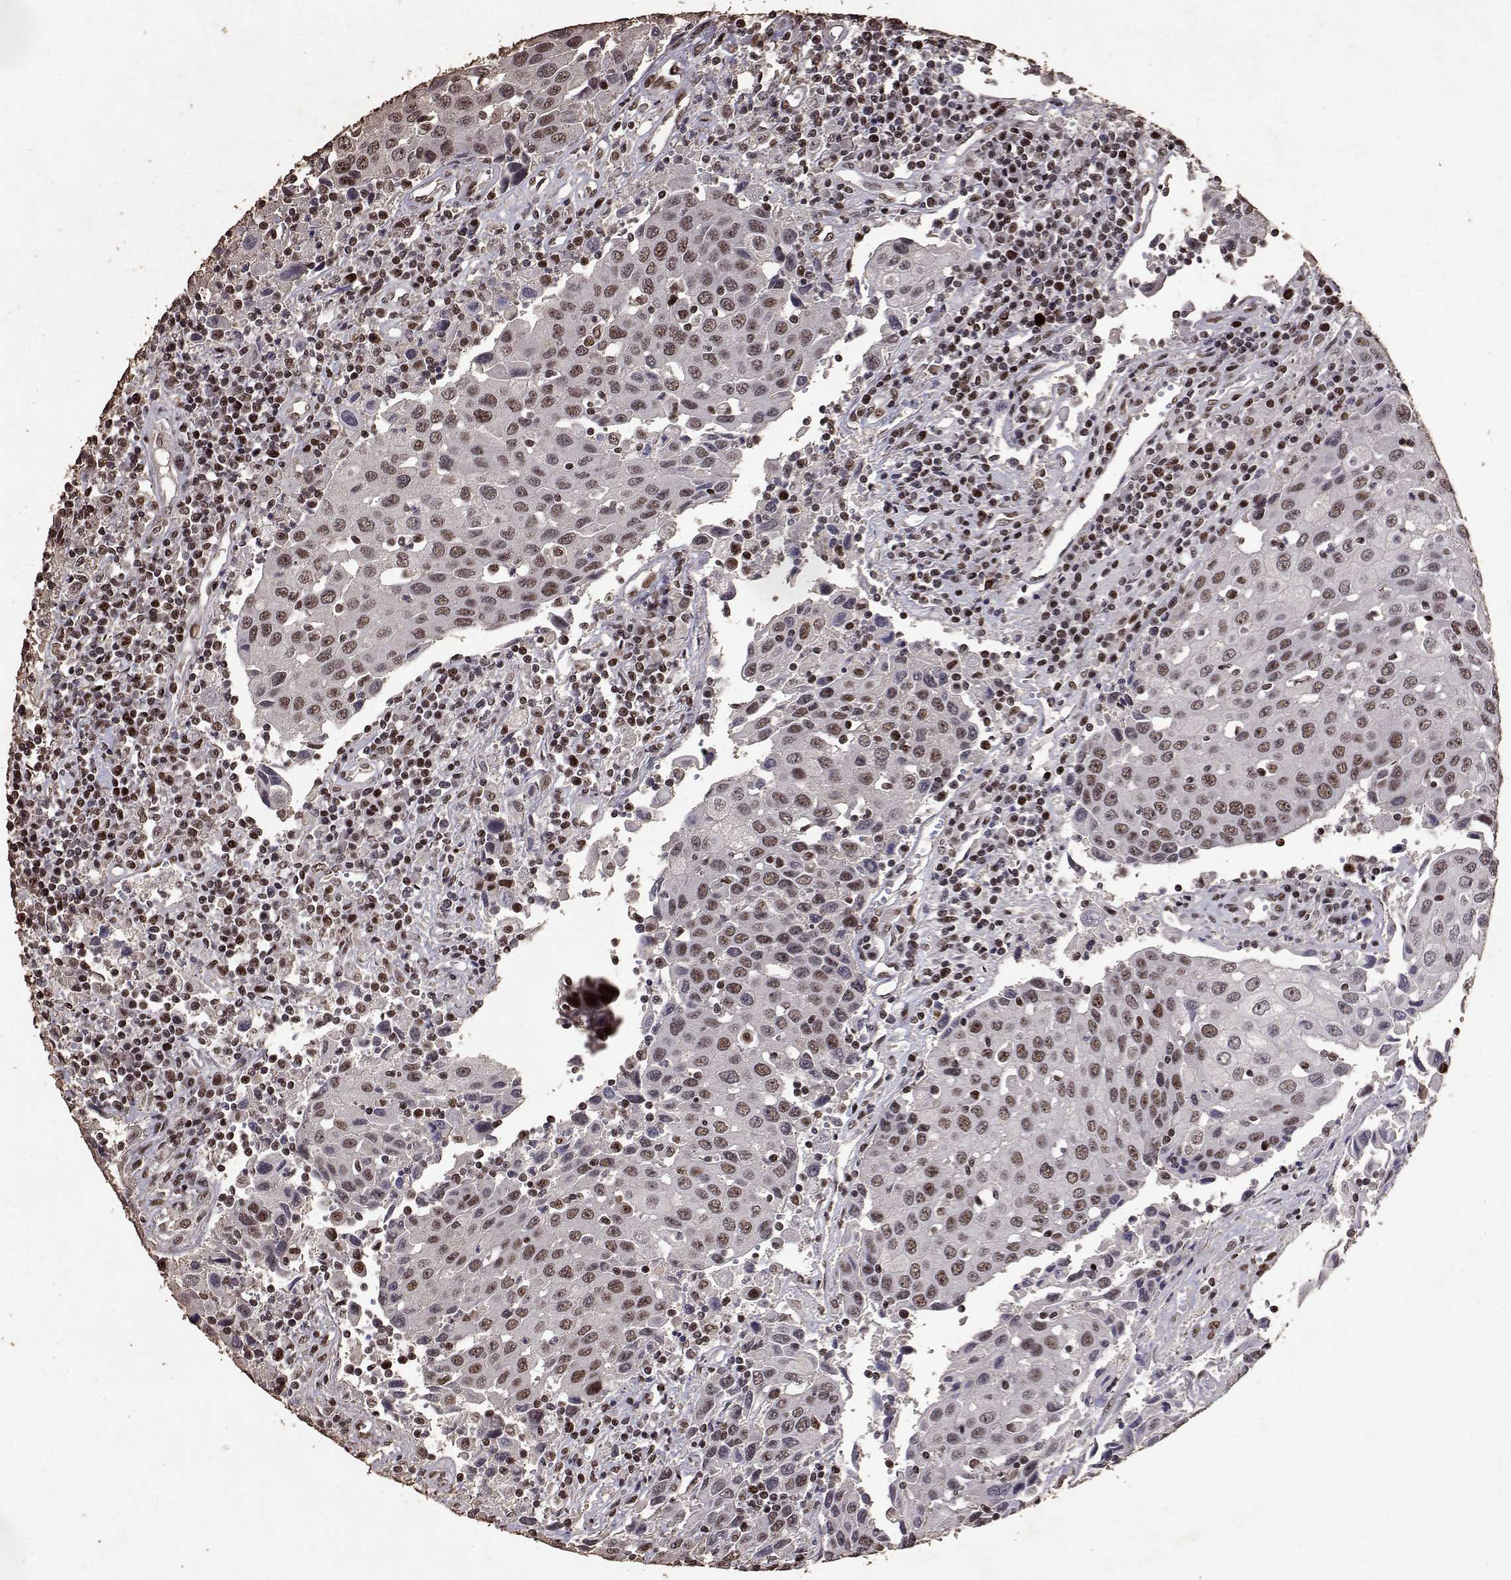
{"staining": {"intensity": "moderate", "quantity": ">75%", "location": "nuclear"}, "tissue": "urothelial cancer", "cell_type": "Tumor cells", "image_type": "cancer", "snomed": [{"axis": "morphology", "description": "Urothelial carcinoma, High grade"}, {"axis": "topography", "description": "Urinary bladder"}], "caption": "Tumor cells exhibit medium levels of moderate nuclear staining in approximately >75% of cells in urothelial carcinoma (high-grade).", "gene": "TOE1", "patient": {"sex": "female", "age": 85}}